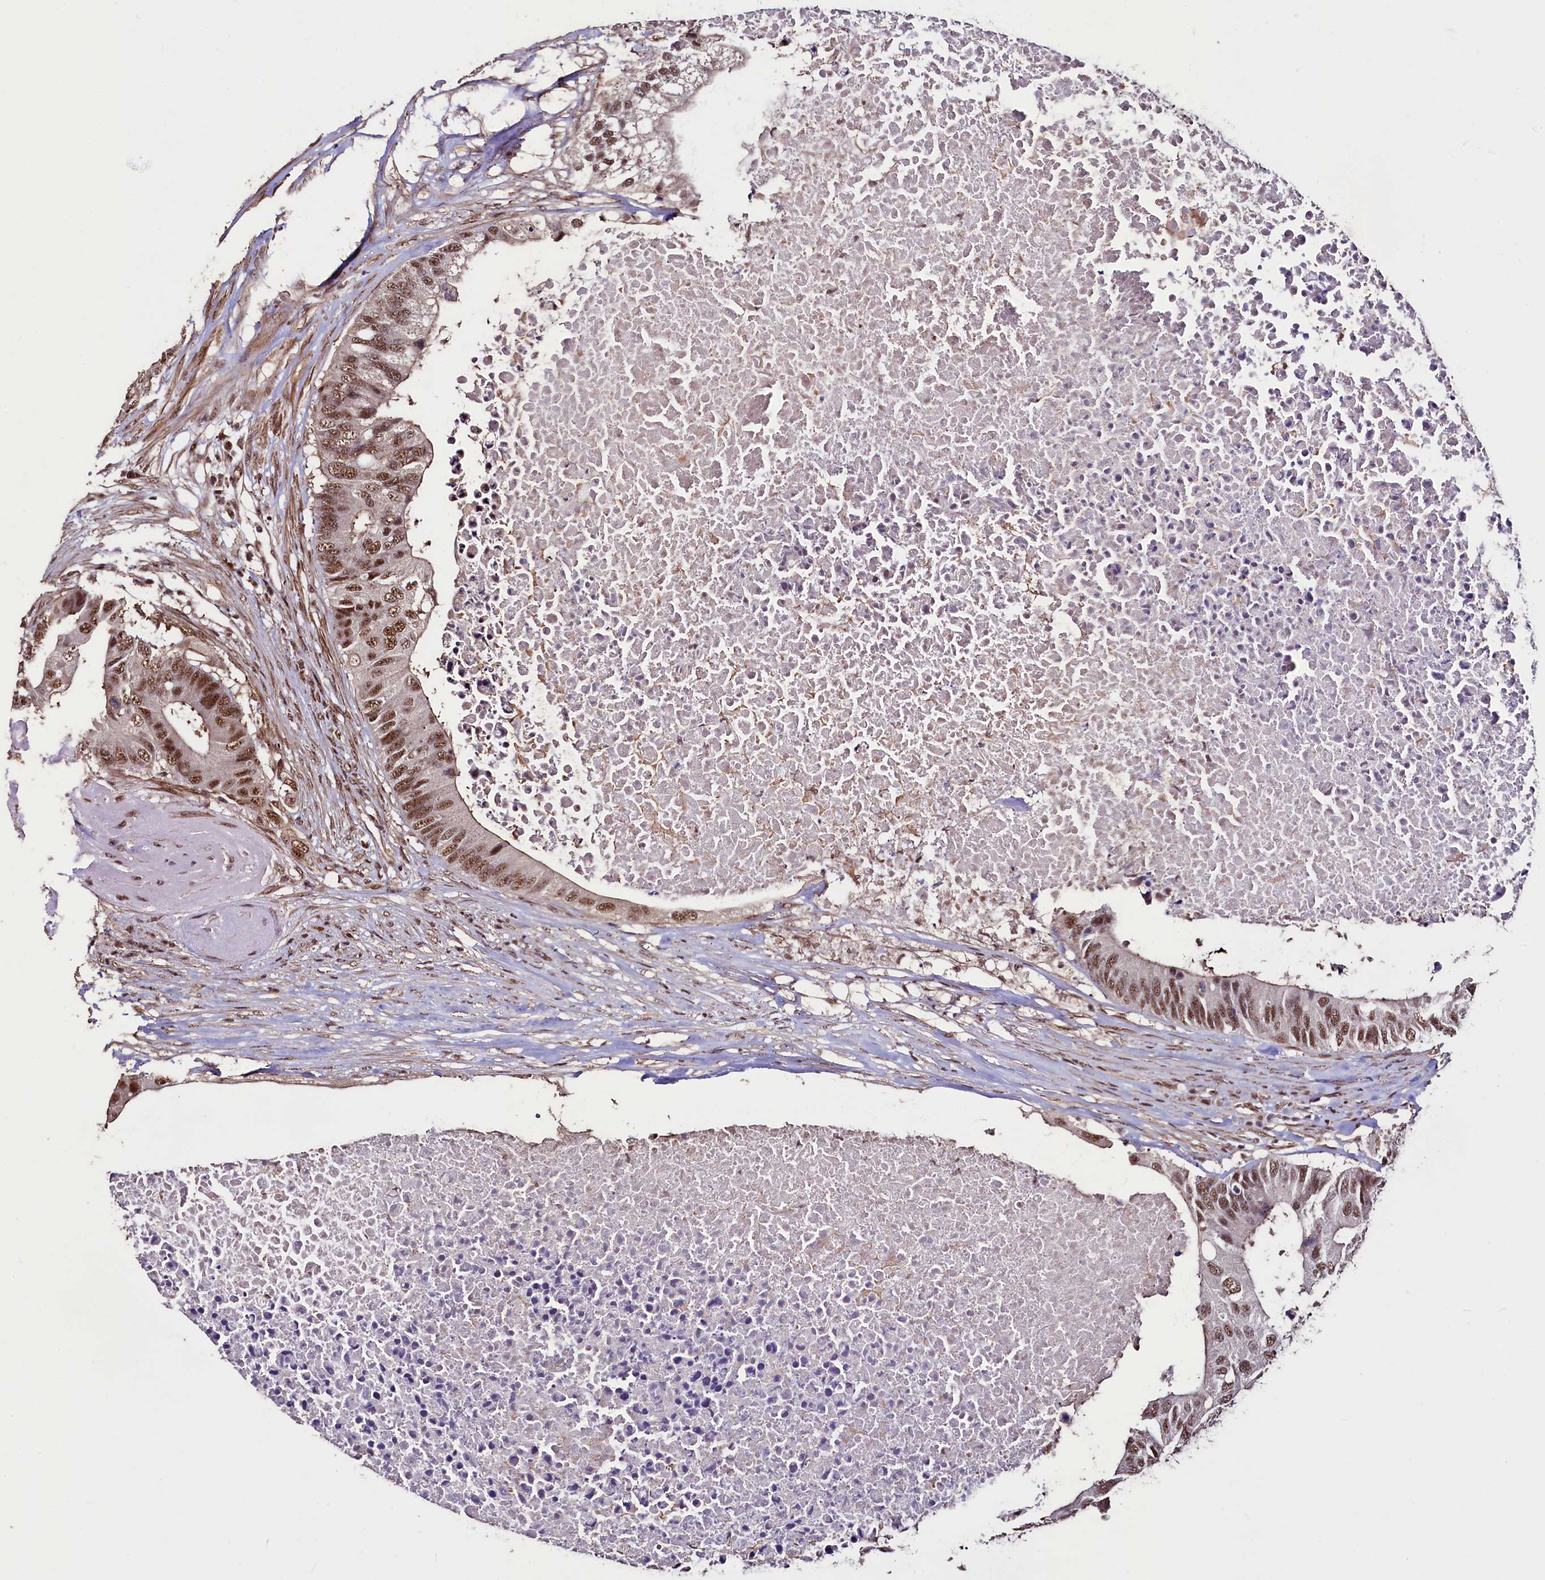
{"staining": {"intensity": "moderate", "quantity": ">75%", "location": "nuclear"}, "tissue": "colorectal cancer", "cell_type": "Tumor cells", "image_type": "cancer", "snomed": [{"axis": "morphology", "description": "Adenocarcinoma, NOS"}, {"axis": "topography", "description": "Colon"}], "caption": "This histopathology image displays IHC staining of human adenocarcinoma (colorectal), with medium moderate nuclear expression in approximately >75% of tumor cells.", "gene": "SFSWAP", "patient": {"sex": "male", "age": 71}}